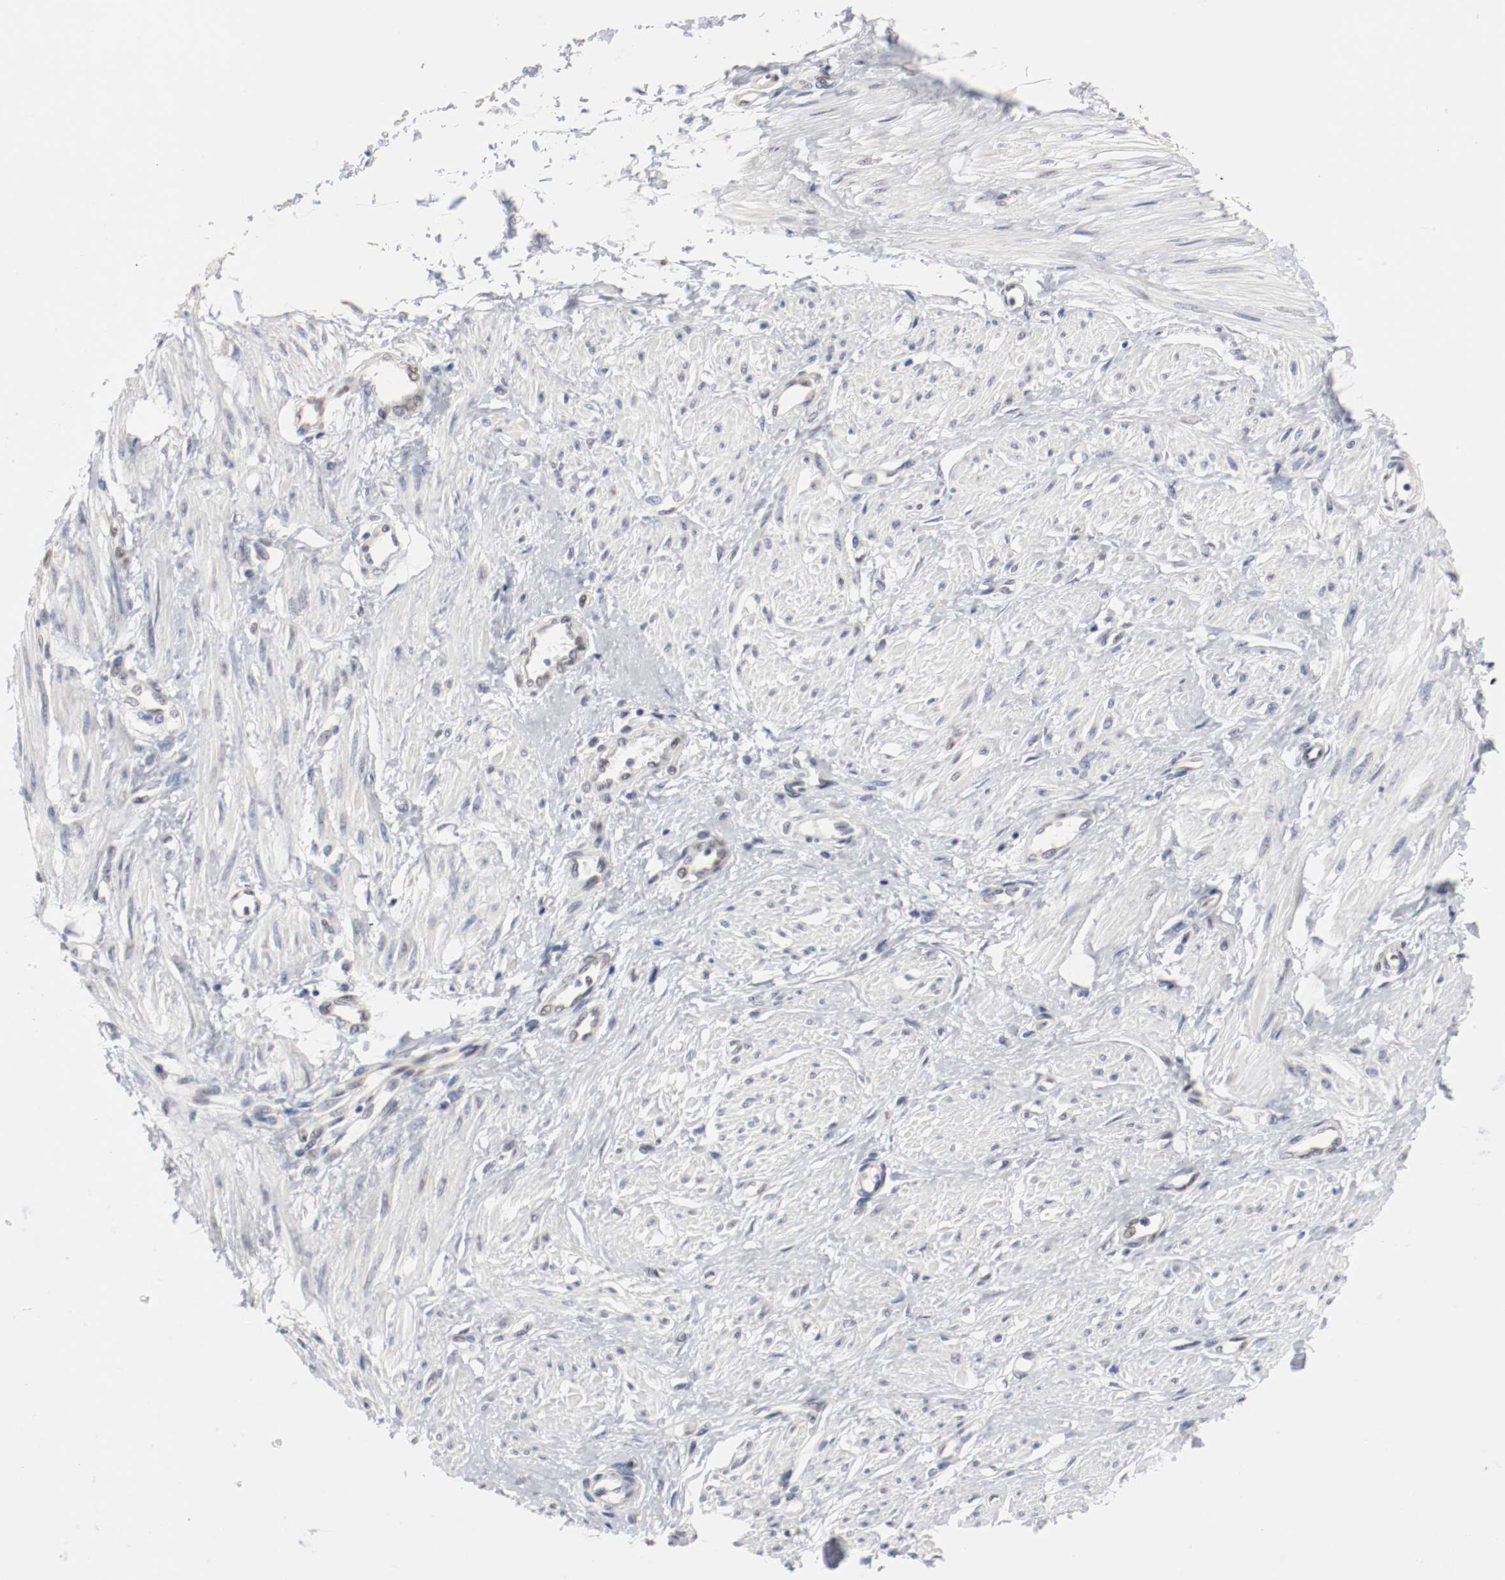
{"staining": {"intensity": "negative", "quantity": "none", "location": "none"}, "tissue": "smooth muscle", "cell_type": "Smooth muscle cells", "image_type": "normal", "snomed": [{"axis": "morphology", "description": "Normal tissue, NOS"}, {"axis": "topography", "description": "Smooth muscle"}, {"axis": "topography", "description": "Uterus"}], "caption": "Immunohistochemical staining of normal smooth muscle exhibits no significant positivity in smooth muscle cells.", "gene": "FOSL2", "patient": {"sex": "female", "age": 39}}